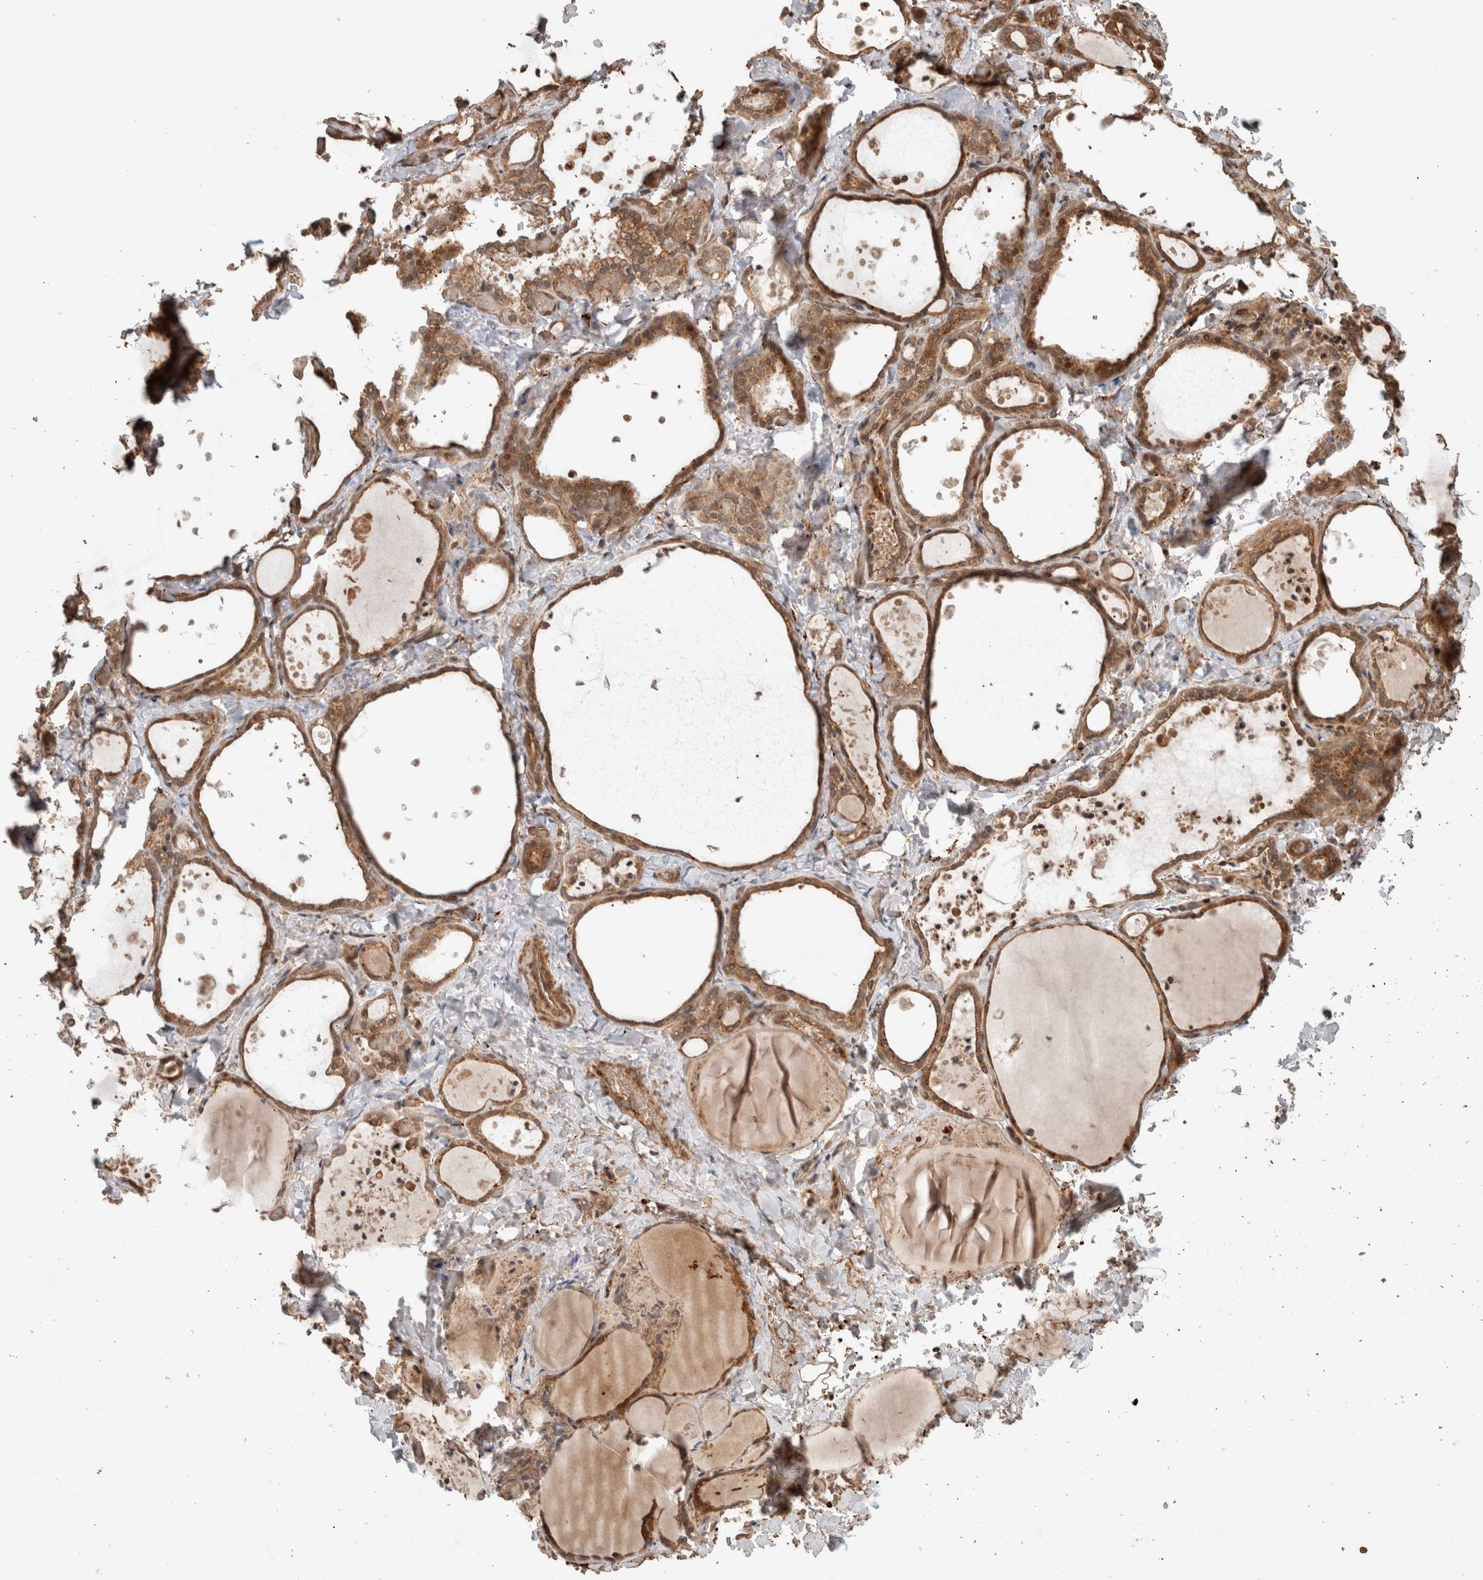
{"staining": {"intensity": "moderate", "quantity": ">75%", "location": "cytoplasmic/membranous"}, "tissue": "thyroid gland", "cell_type": "Glandular cells", "image_type": "normal", "snomed": [{"axis": "morphology", "description": "Normal tissue, NOS"}, {"axis": "topography", "description": "Thyroid gland"}], "caption": "This histopathology image reveals immunohistochemistry (IHC) staining of normal human thyroid gland, with medium moderate cytoplasmic/membranous positivity in about >75% of glandular cells.", "gene": "OTUD6B", "patient": {"sex": "female", "age": 44}}